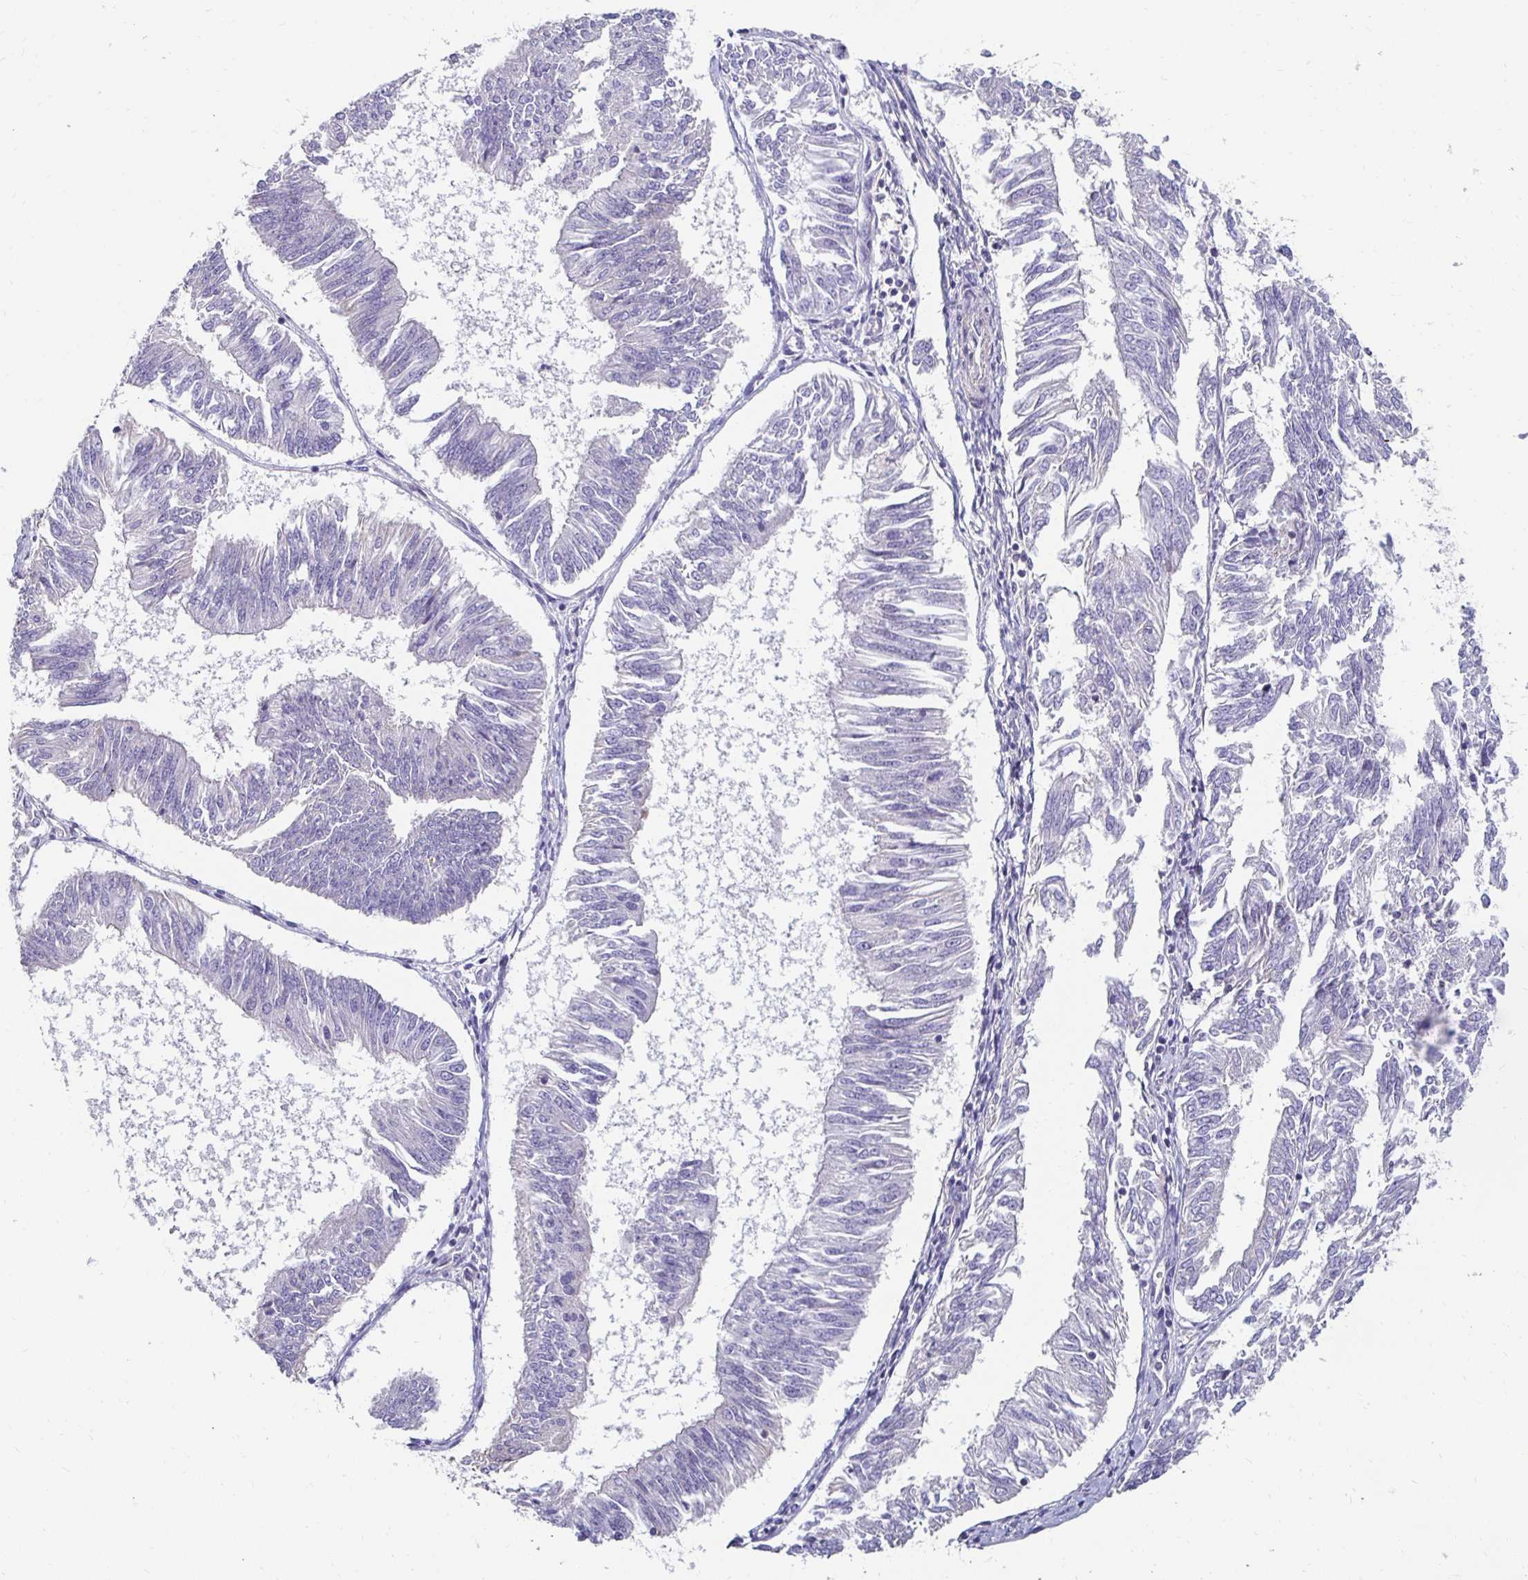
{"staining": {"intensity": "negative", "quantity": "none", "location": "none"}, "tissue": "endometrial cancer", "cell_type": "Tumor cells", "image_type": "cancer", "snomed": [{"axis": "morphology", "description": "Adenocarcinoma, NOS"}, {"axis": "topography", "description": "Endometrium"}], "caption": "The micrograph demonstrates no staining of tumor cells in endometrial cancer (adenocarcinoma). (IHC, brightfield microscopy, high magnification).", "gene": "AKAP6", "patient": {"sex": "female", "age": 58}}